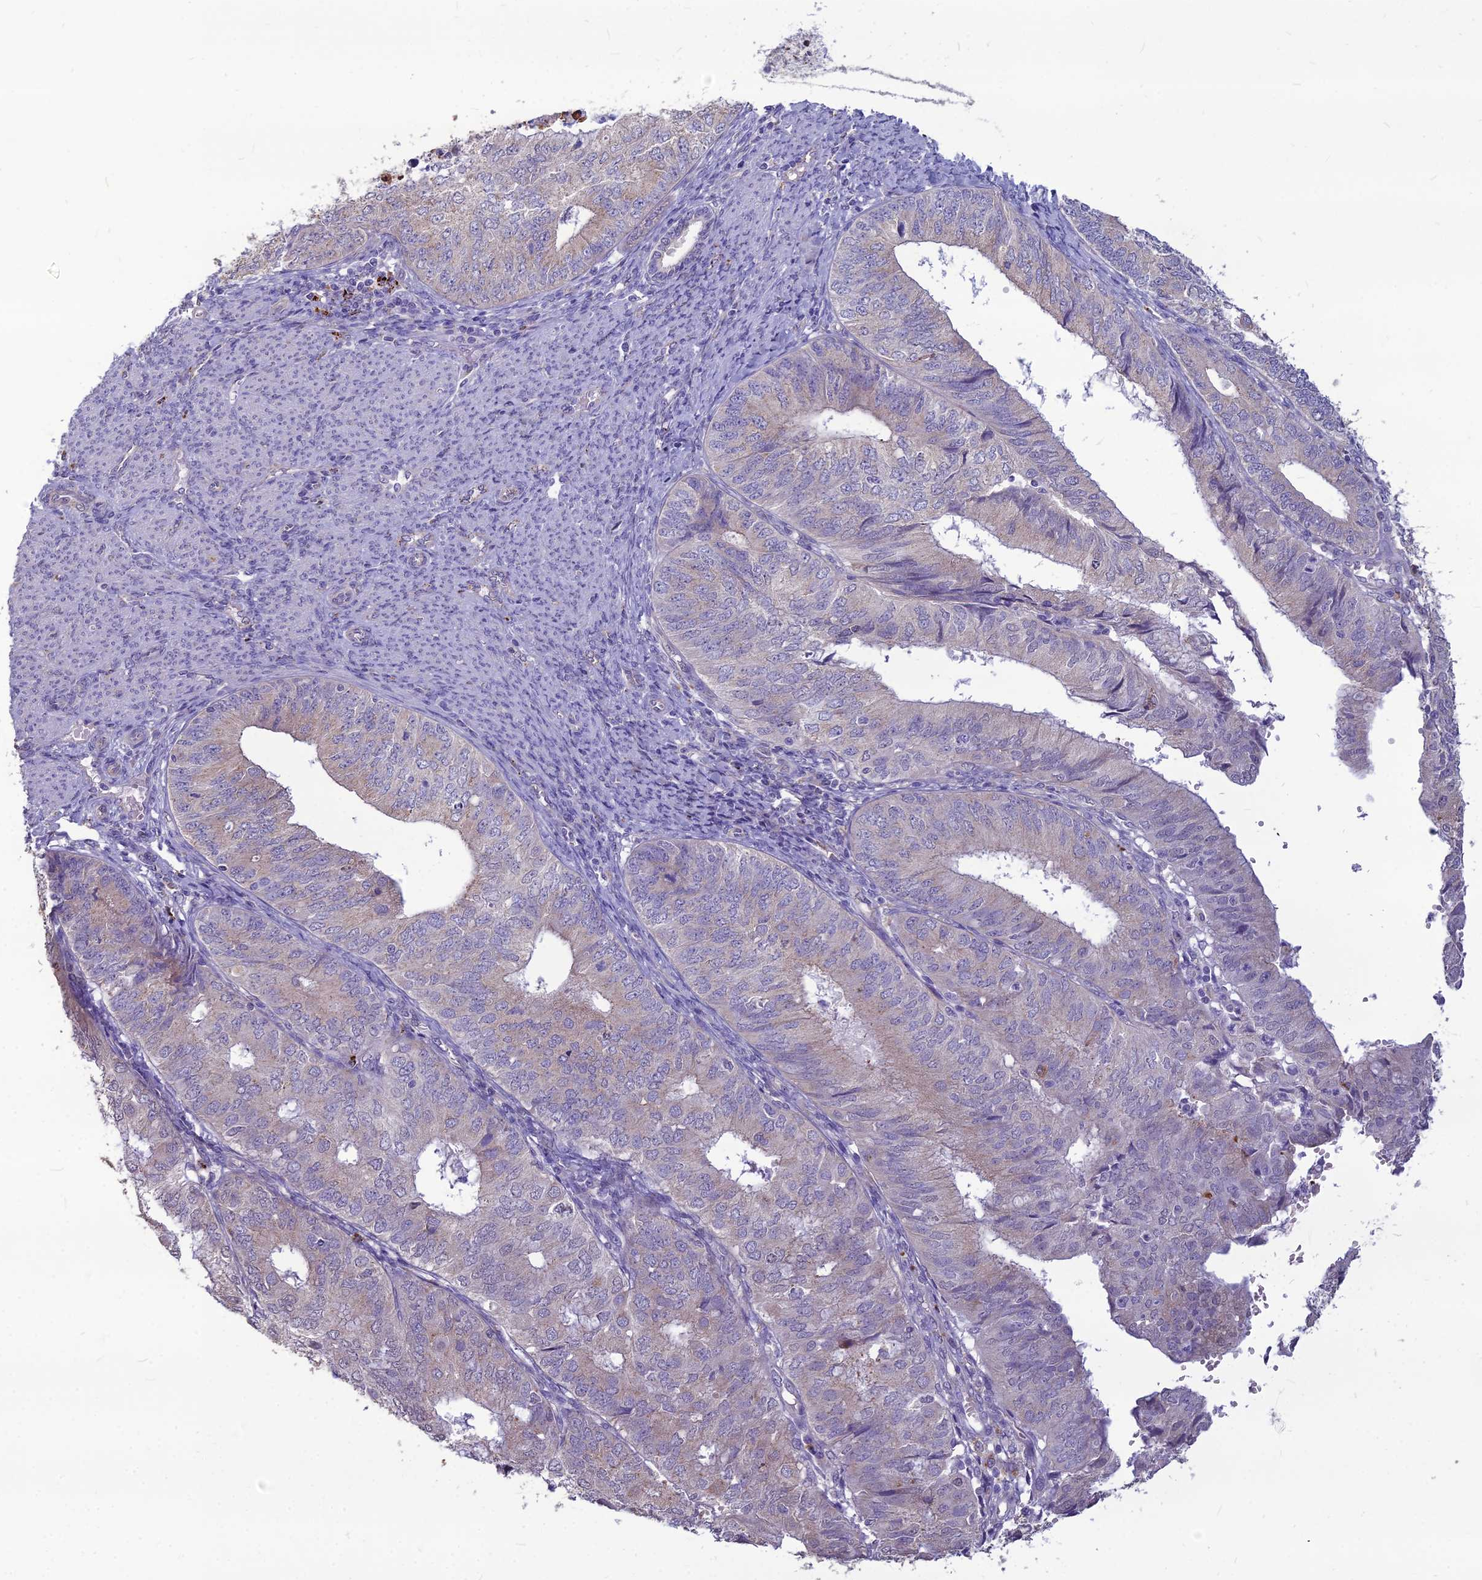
{"staining": {"intensity": "negative", "quantity": "none", "location": "none"}, "tissue": "endometrial cancer", "cell_type": "Tumor cells", "image_type": "cancer", "snomed": [{"axis": "morphology", "description": "Adenocarcinoma, NOS"}, {"axis": "topography", "description": "Endometrium"}], "caption": "Immunohistochemistry (IHC) photomicrograph of neoplastic tissue: endometrial cancer (adenocarcinoma) stained with DAB (3,3'-diaminobenzidine) shows no significant protein expression in tumor cells.", "gene": "PCED1B", "patient": {"sex": "female", "age": 68}}